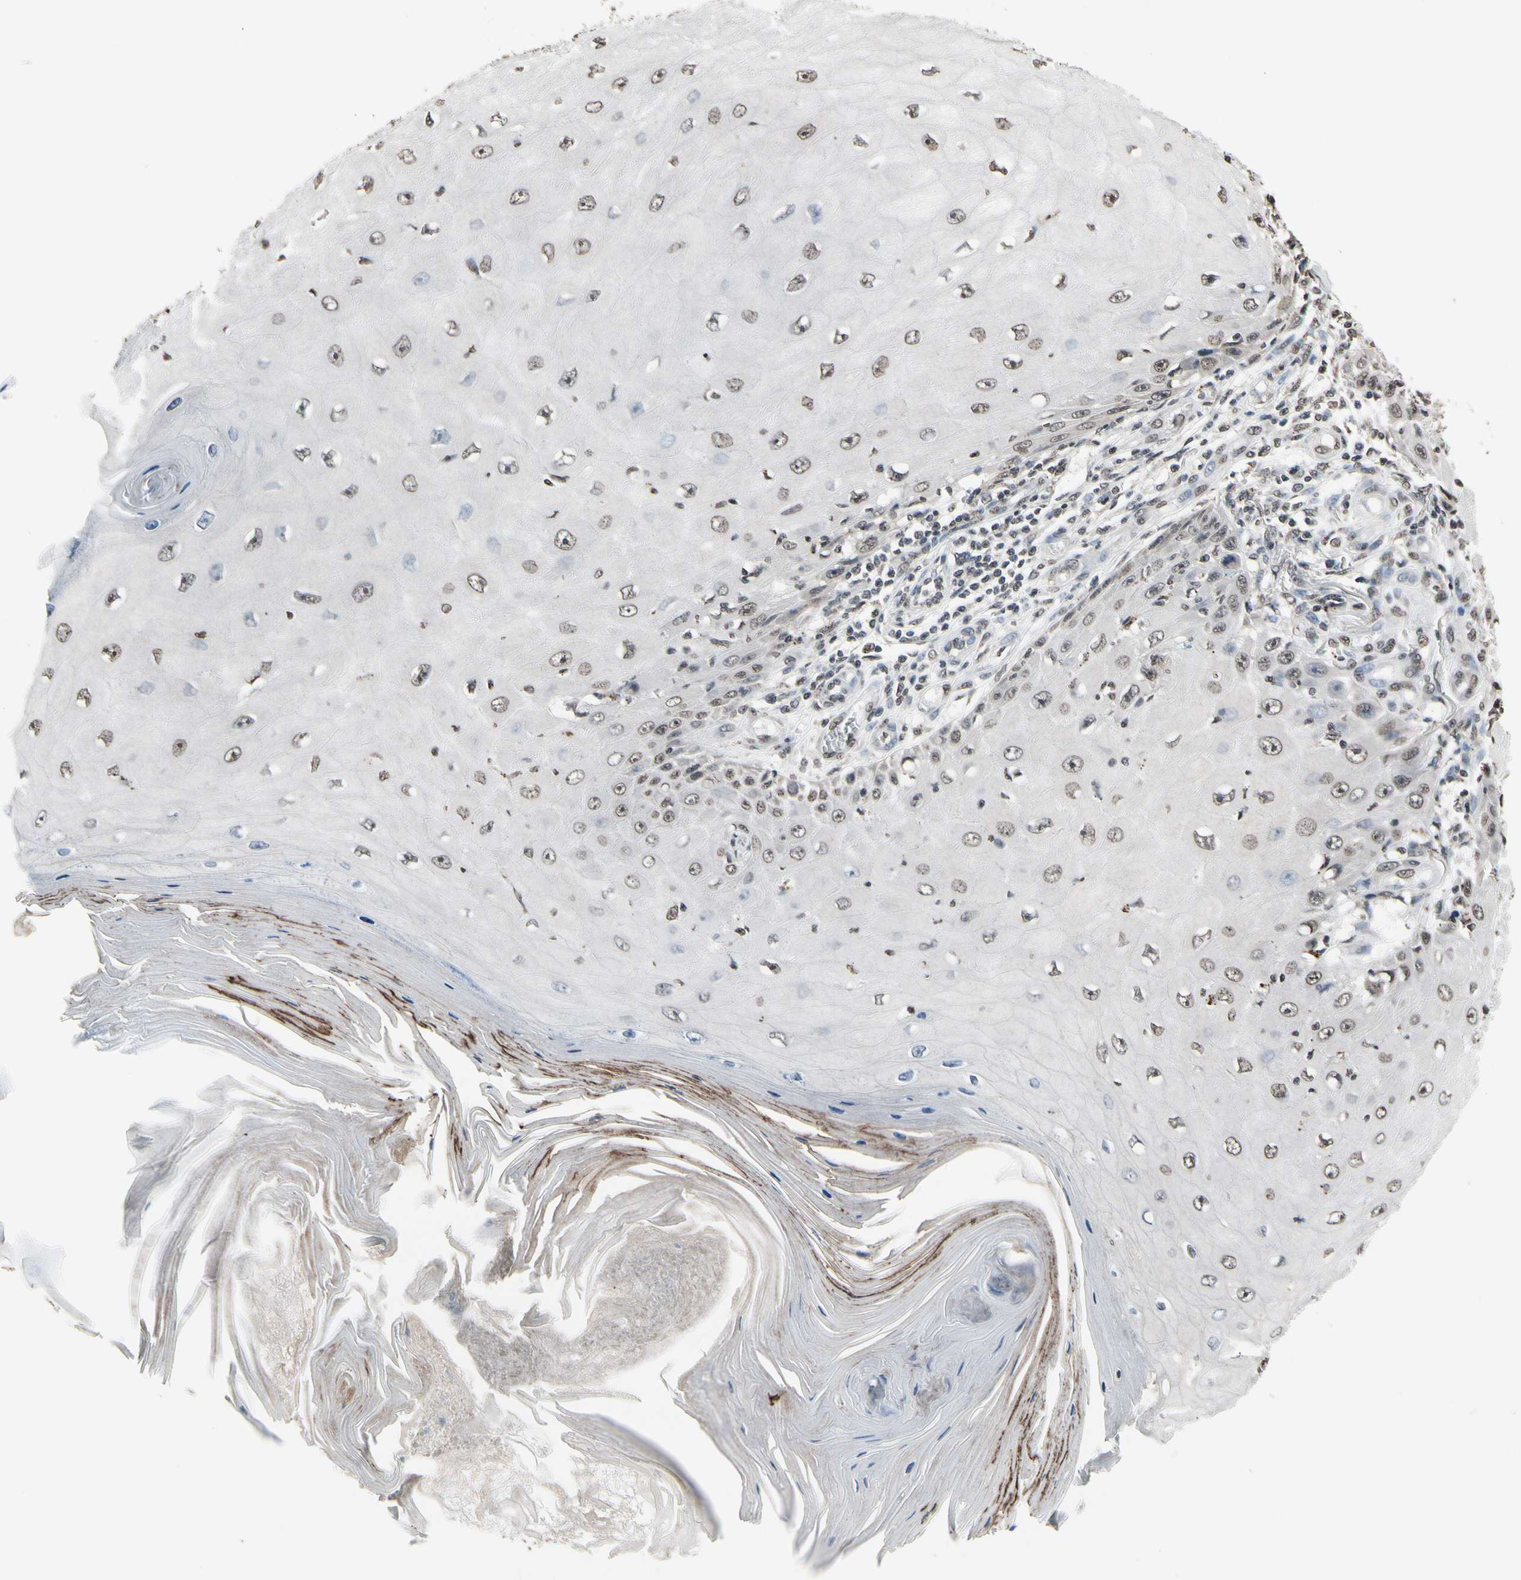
{"staining": {"intensity": "weak", "quantity": "25%-75%", "location": "nuclear"}, "tissue": "skin cancer", "cell_type": "Tumor cells", "image_type": "cancer", "snomed": [{"axis": "morphology", "description": "Squamous cell carcinoma, NOS"}, {"axis": "topography", "description": "Skin"}], "caption": "Weak nuclear staining for a protein is appreciated in about 25%-75% of tumor cells of skin cancer (squamous cell carcinoma) using IHC.", "gene": "HIPK2", "patient": {"sex": "female", "age": 73}}